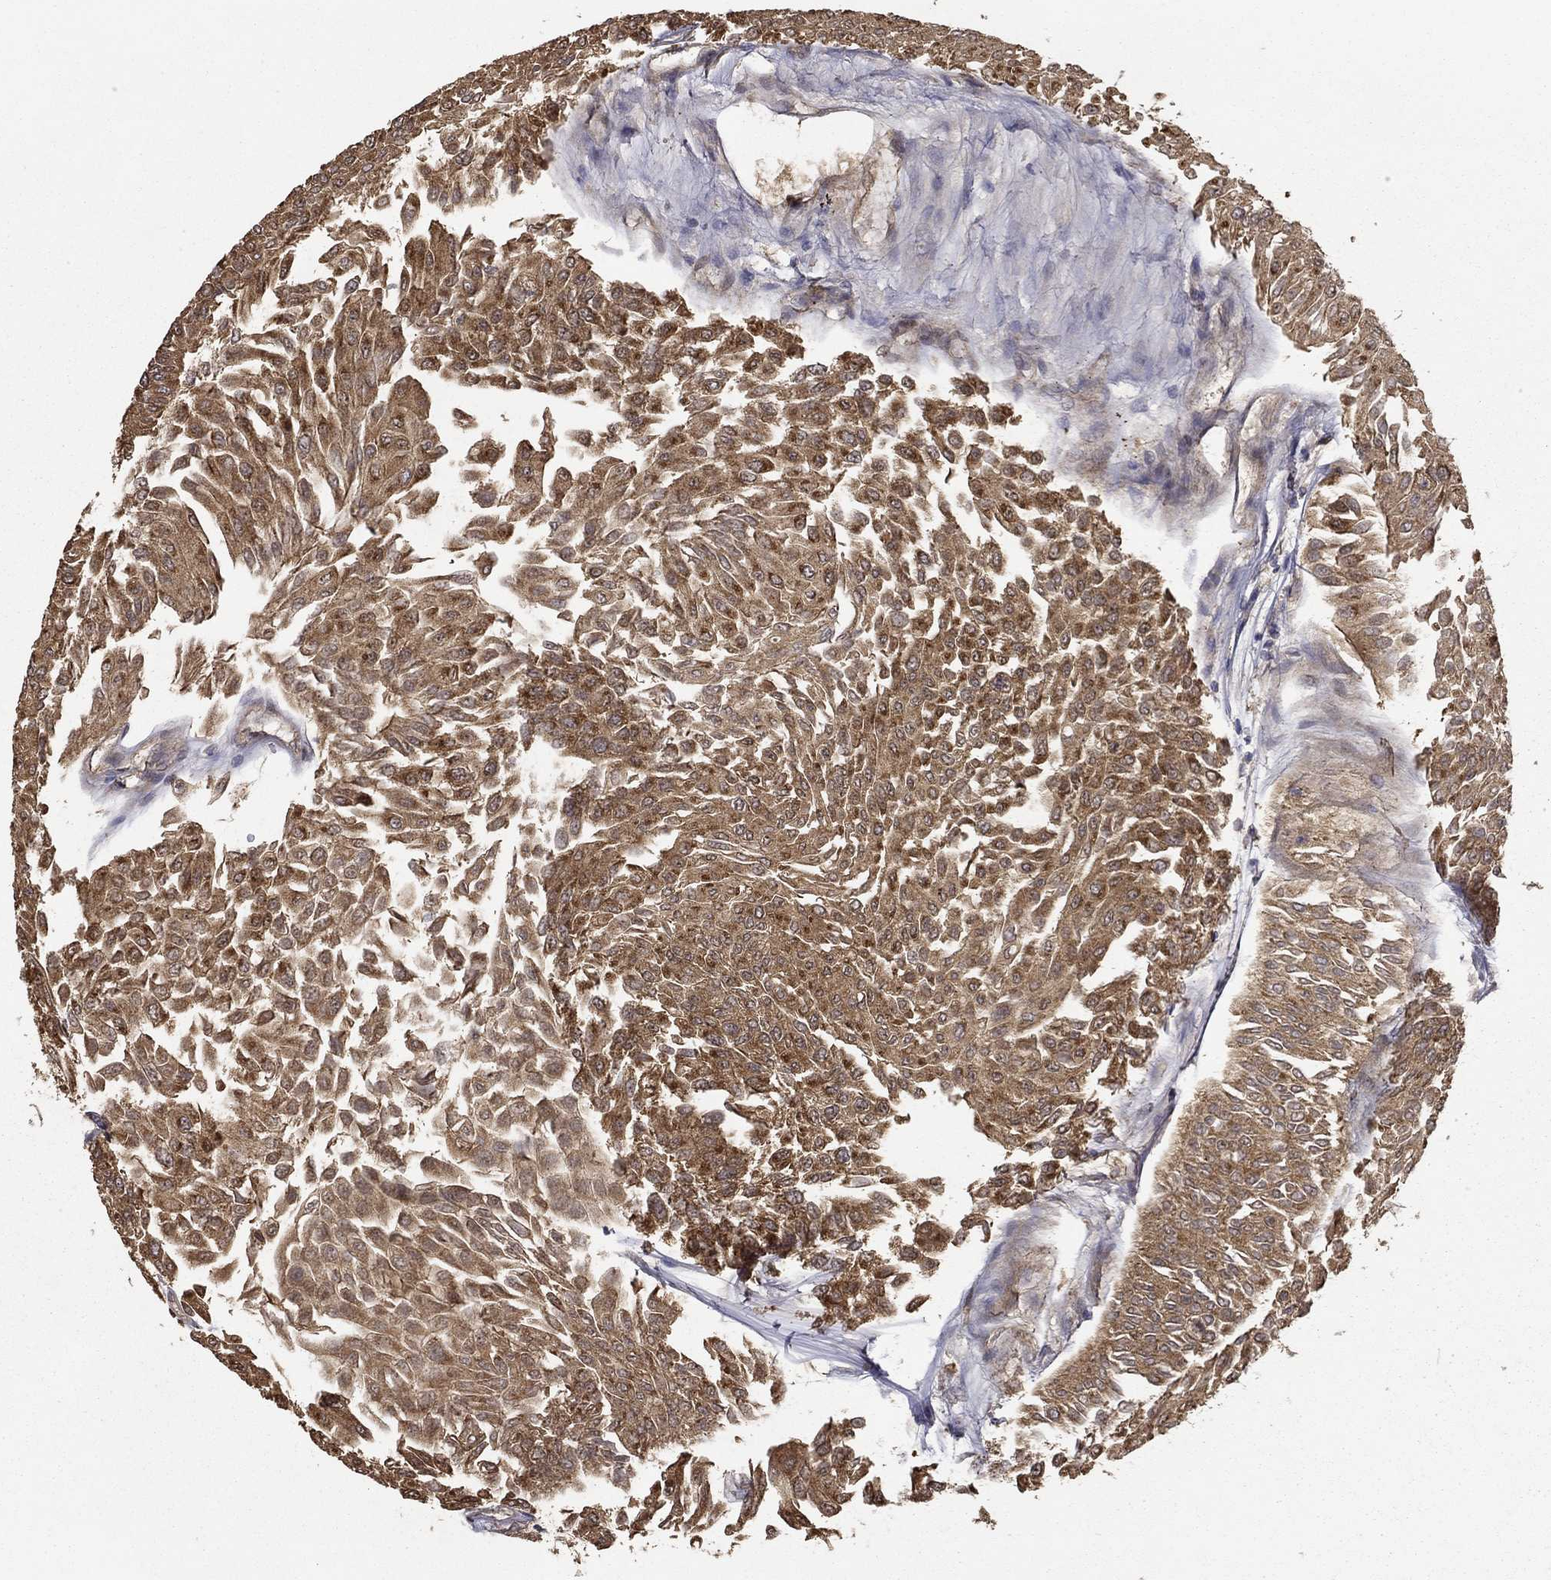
{"staining": {"intensity": "moderate", "quantity": ">75%", "location": "cytoplasmic/membranous"}, "tissue": "urothelial cancer", "cell_type": "Tumor cells", "image_type": "cancer", "snomed": [{"axis": "morphology", "description": "Urothelial carcinoma, Low grade"}, {"axis": "topography", "description": "Urinary bladder"}], "caption": "Moderate cytoplasmic/membranous staining for a protein is present in about >75% of tumor cells of urothelial carcinoma (low-grade) using immunohistochemistry (IHC).", "gene": "BABAM2", "patient": {"sex": "male", "age": 67}}